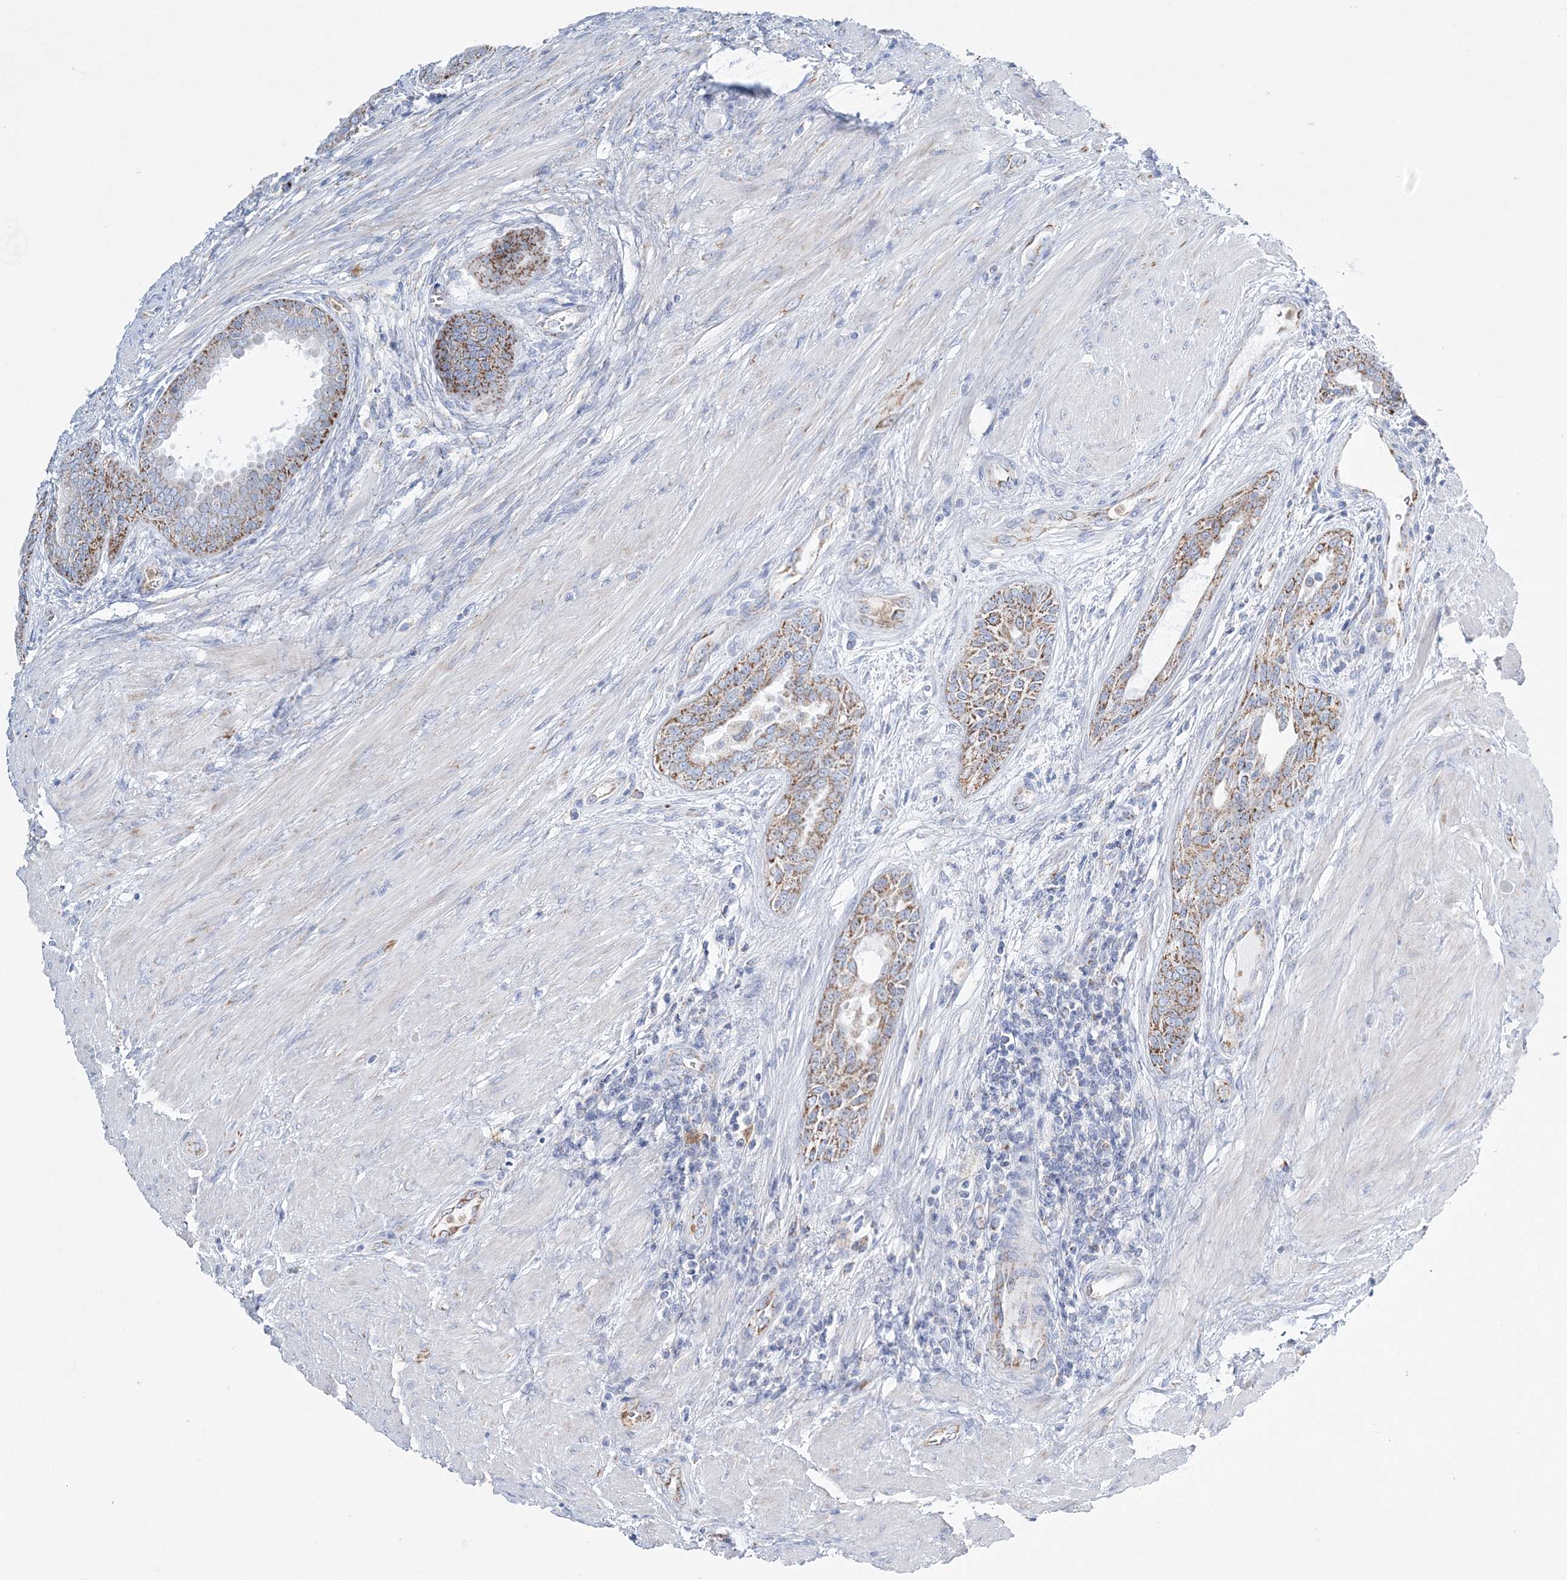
{"staining": {"intensity": "moderate", "quantity": ">75%", "location": "cytoplasmic/membranous"}, "tissue": "prostate cancer", "cell_type": "Tumor cells", "image_type": "cancer", "snomed": [{"axis": "morphology", "description": "Normal tissue, NOS"}, {"axis": "morphology", "description": "Adenocarcinoma, Low grade"}, {"axis": "topography", "description": "Prostate"}, {"axis": "topography", "description": "Peripheral nerve tissue"}], "caption": "Brown immunohistochemical staining in prostate cancer (adenocarcinoma (low-grade)) demonstrates moderate cytoplasmic/membranous positivity in about >75% of tumor cells.", "gene": "HIBCH", "patient": {"sex": "male", "age": 71}}